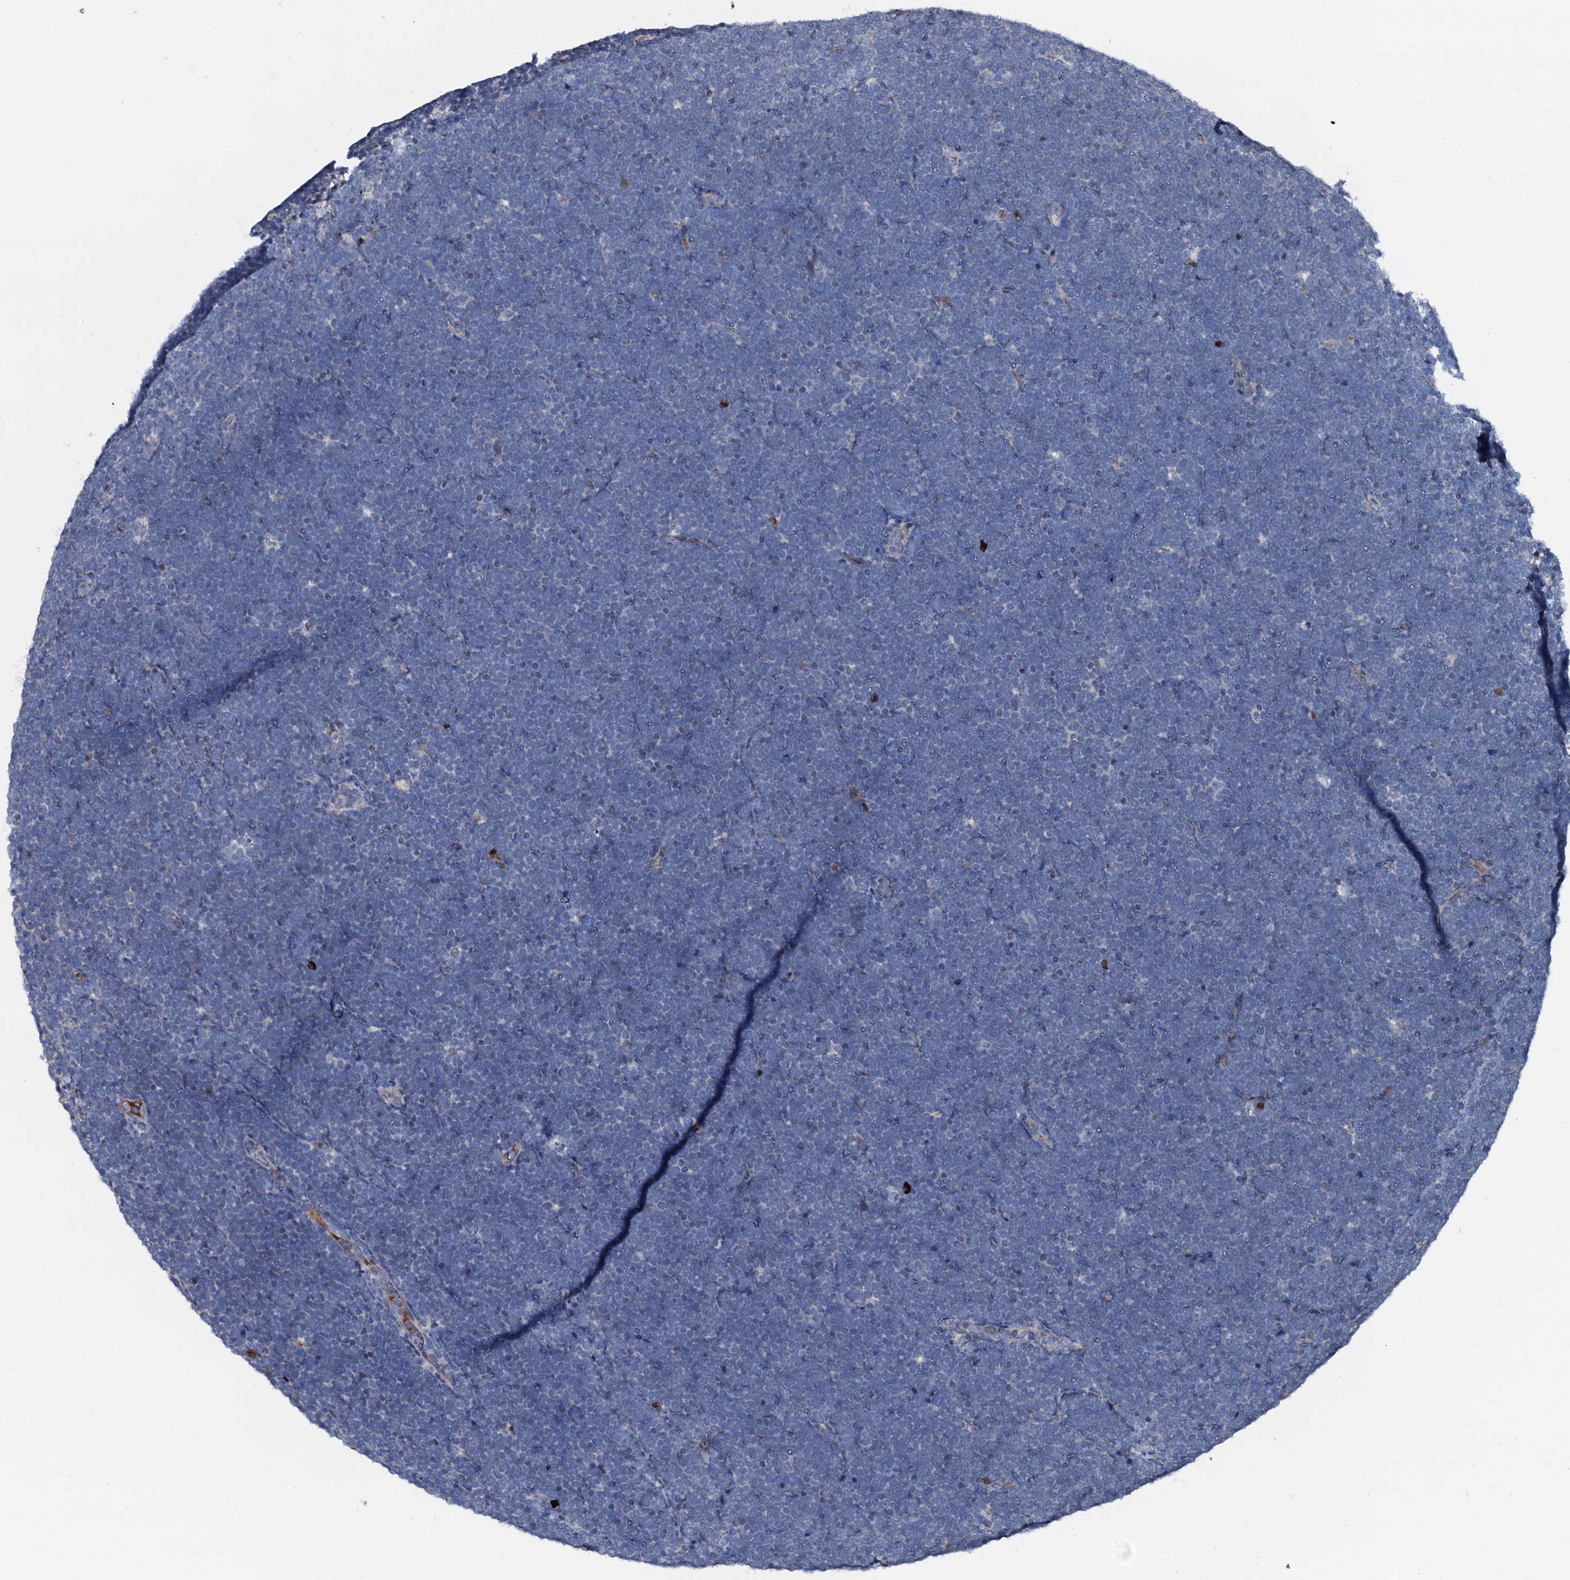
{"staining": {"intensity": "negative", "quantity": "none", "location": "none"}, "tissue": "lymphoma", "cell_type": "Tumor cells", "image_type": "cancer", "snomed": [{"axis": "morphology", "description": "Malignant lymphoma, non-Hodgkin's type, High grade"}, {"axis": "topography", "description": "Lymph node"}], "caption": "IHC of lymphoma exhibits no positivity in tumor cells.", "gene": "LYG2", "patient": {"sex": "male", "age": 13}}